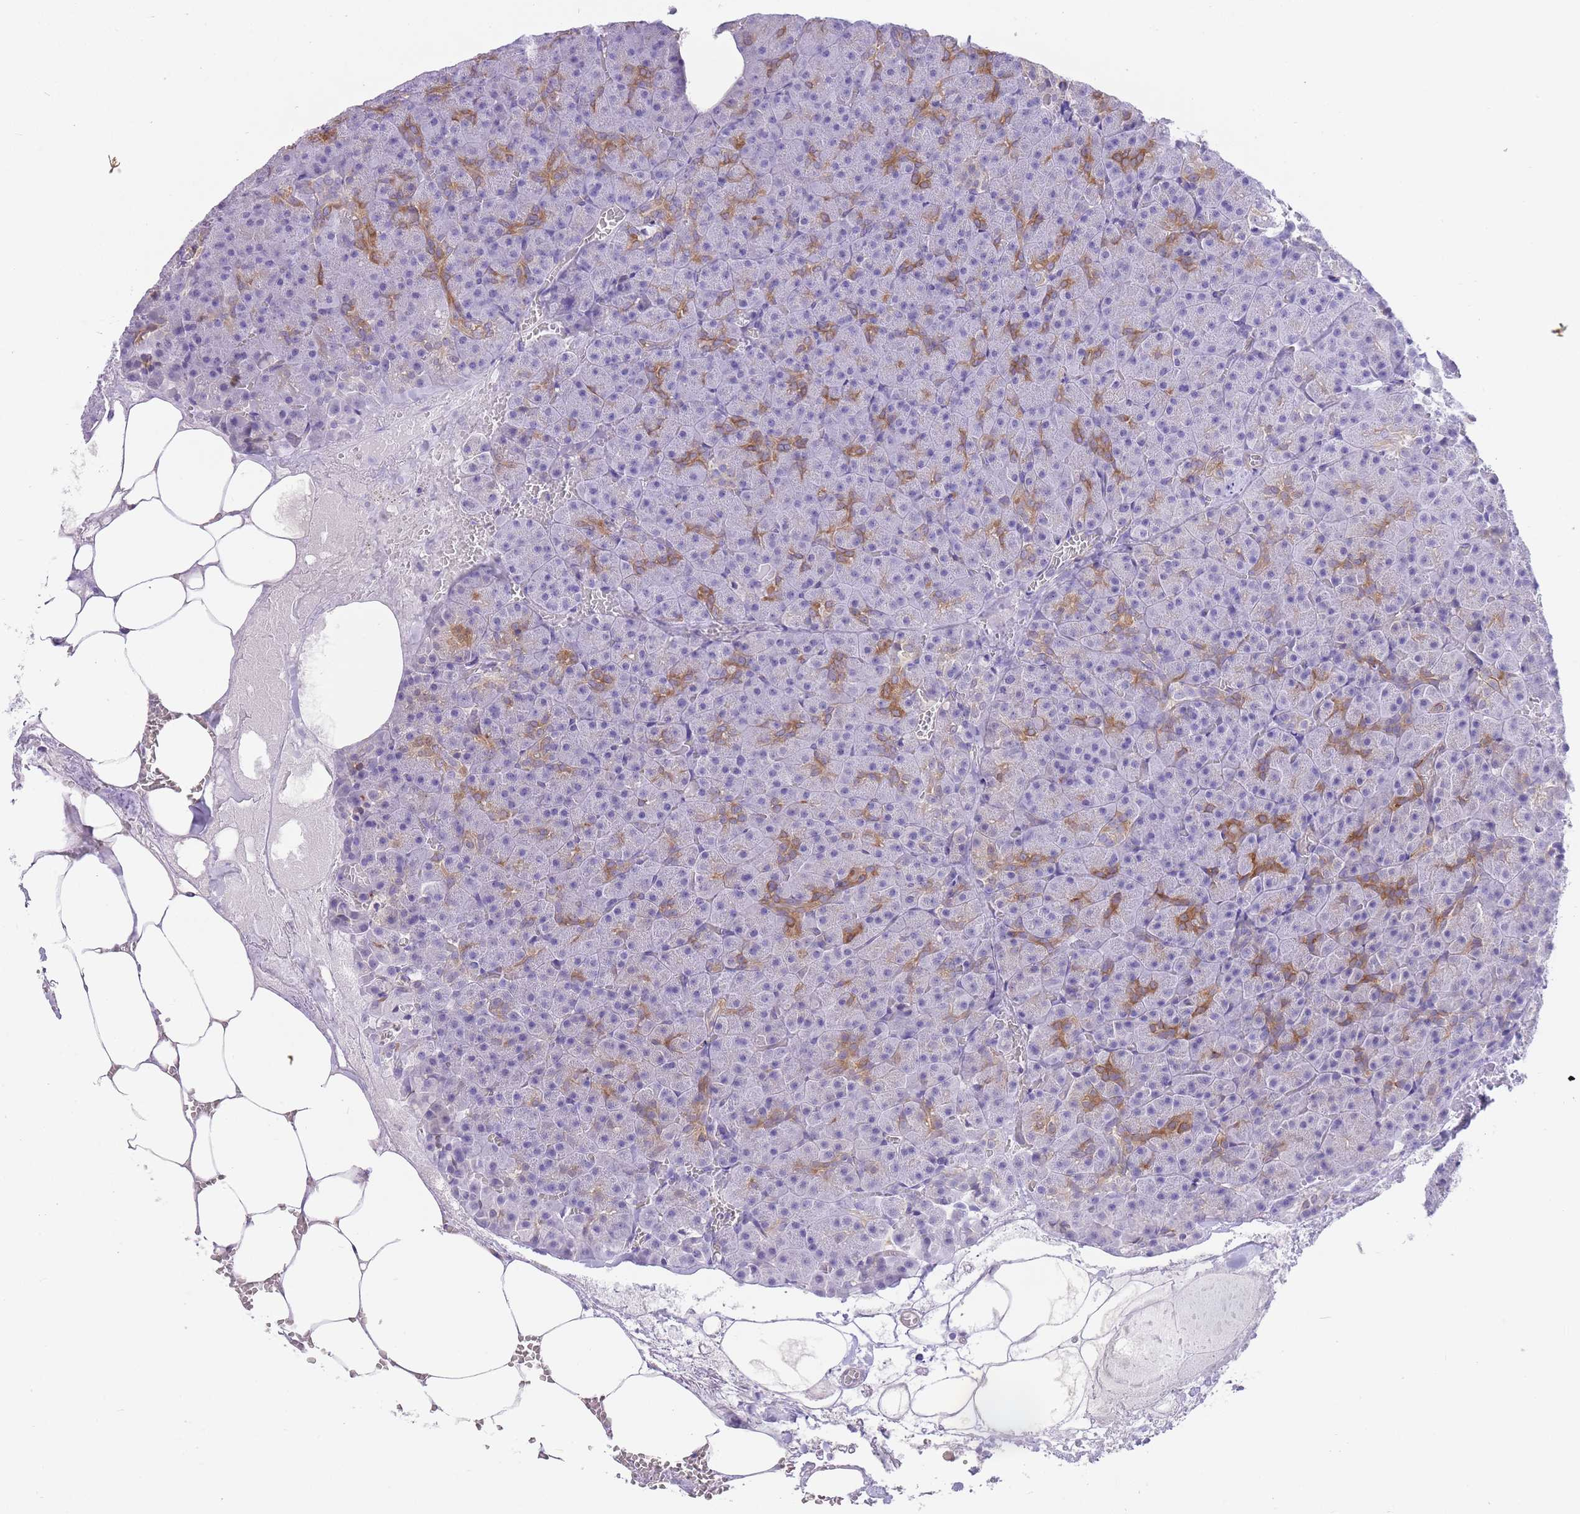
{"staining": {"intensity": "moderate", "quantity": "<25%", "location": "cytoplasmic/membranous"}, "tissue": "pancreas", "cell_type": "Exocrine glandular cells", "image_type": "normal", "snomed": [{"axis": "morphology", "description": "Normal tissue, NOS"}, {"axis": "topography", "description": "Pancreas"}], "caption": "Benign pancreas was stained to show a protein in brown. There is low levels of moderate cytoplasmic/membranous positivity in approximately <25% of exocrine glandular cells.", "gene": "OR11H12", "patient": {"sex": "female", "age": 74}}